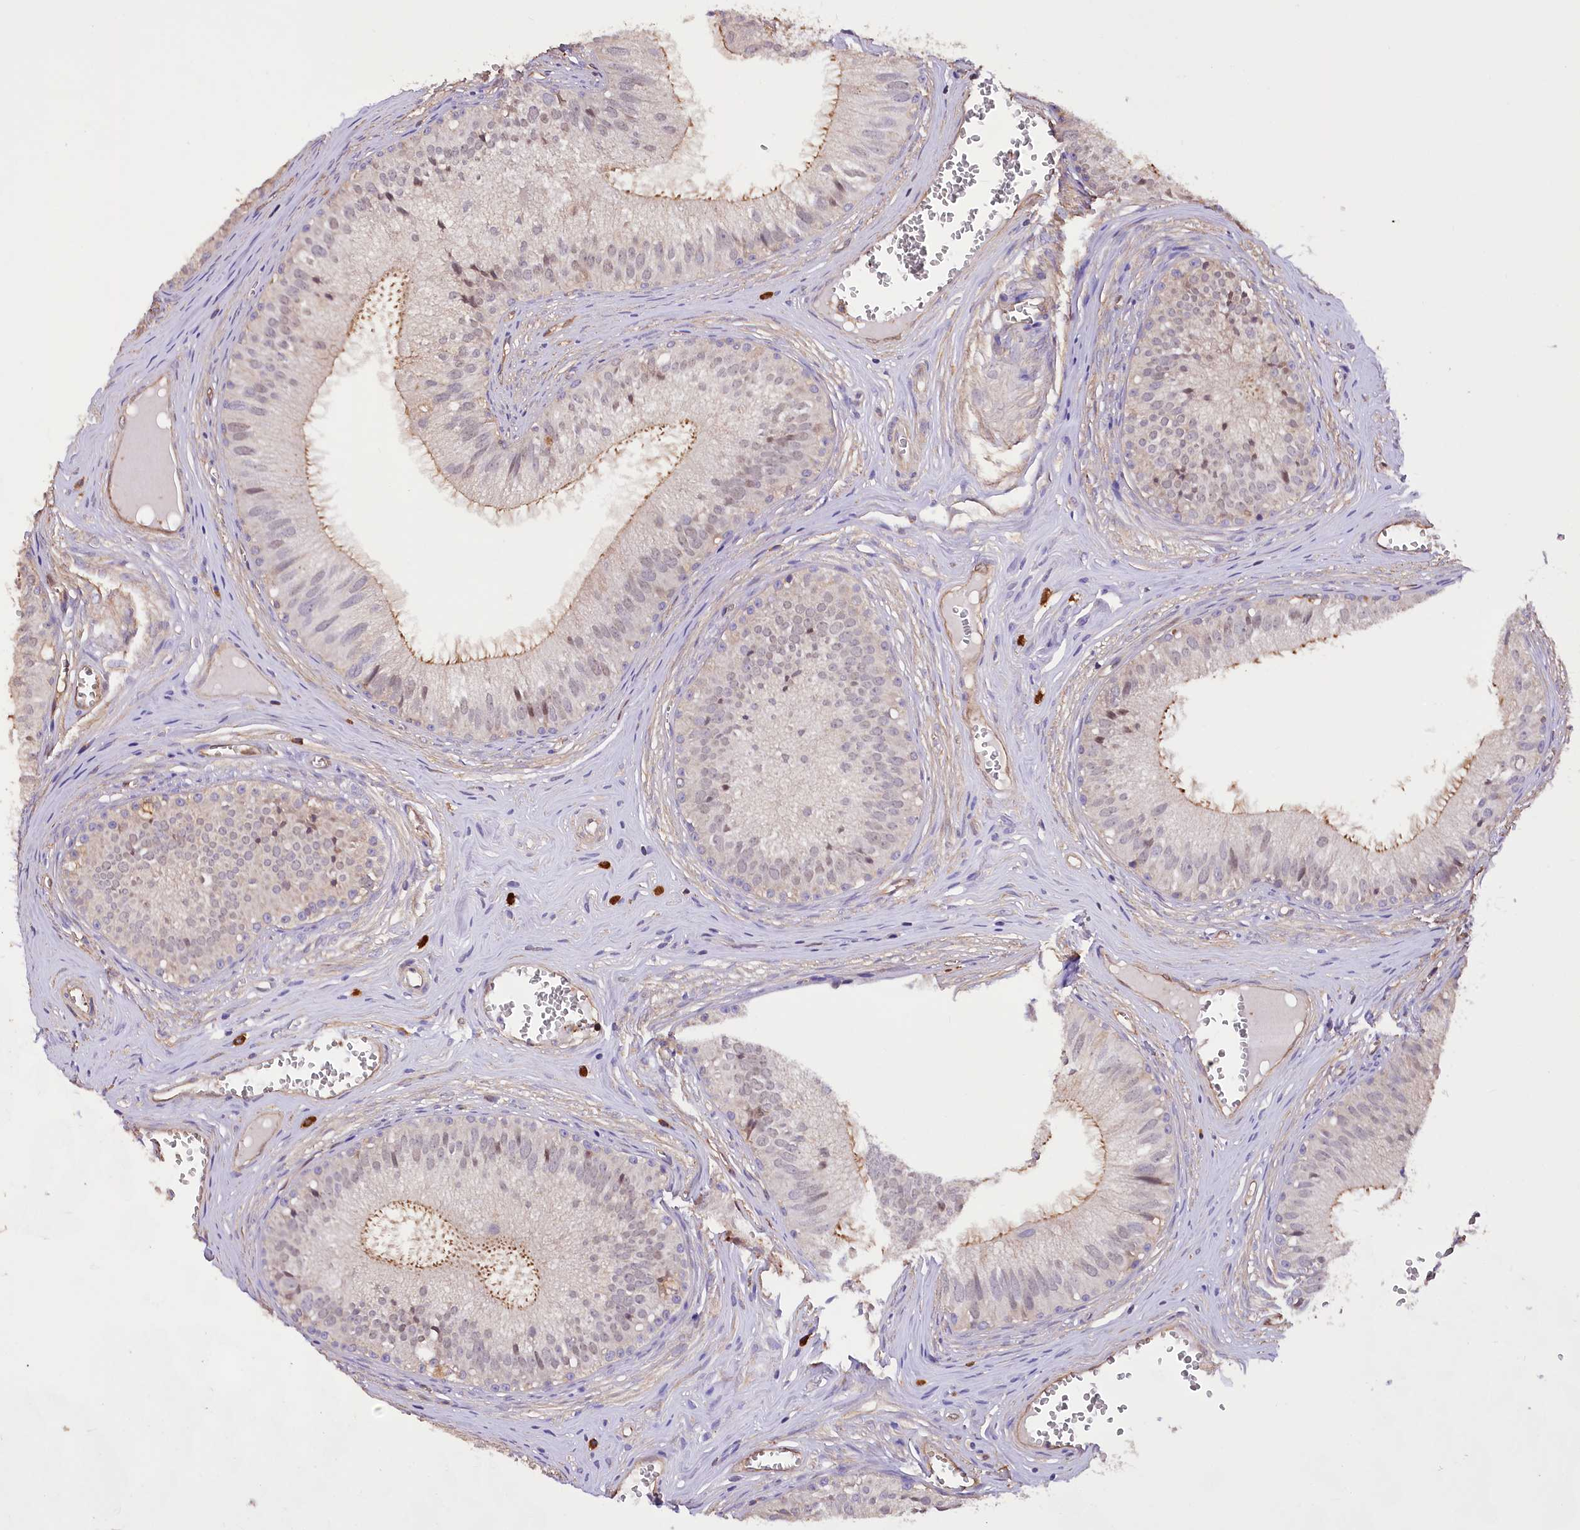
{"staining": {"intensity": "weak", "quantity": "<25%", "location": "cytoplasmic/membranous"}, "tissue": "epididymis", "cell_type": "Glandular cells", "image_type": "normal", "snomed": [{"axis": "morphology", "description": "Normal tissue, NOS"}, {"axis": "topography", "description": "Epididymis"}], "caption": "Epididymis stained for a protein using IHC shows no staining glandular cells.", "gene": "DPP3", "patient": {"sex": "male", "age": 36}}